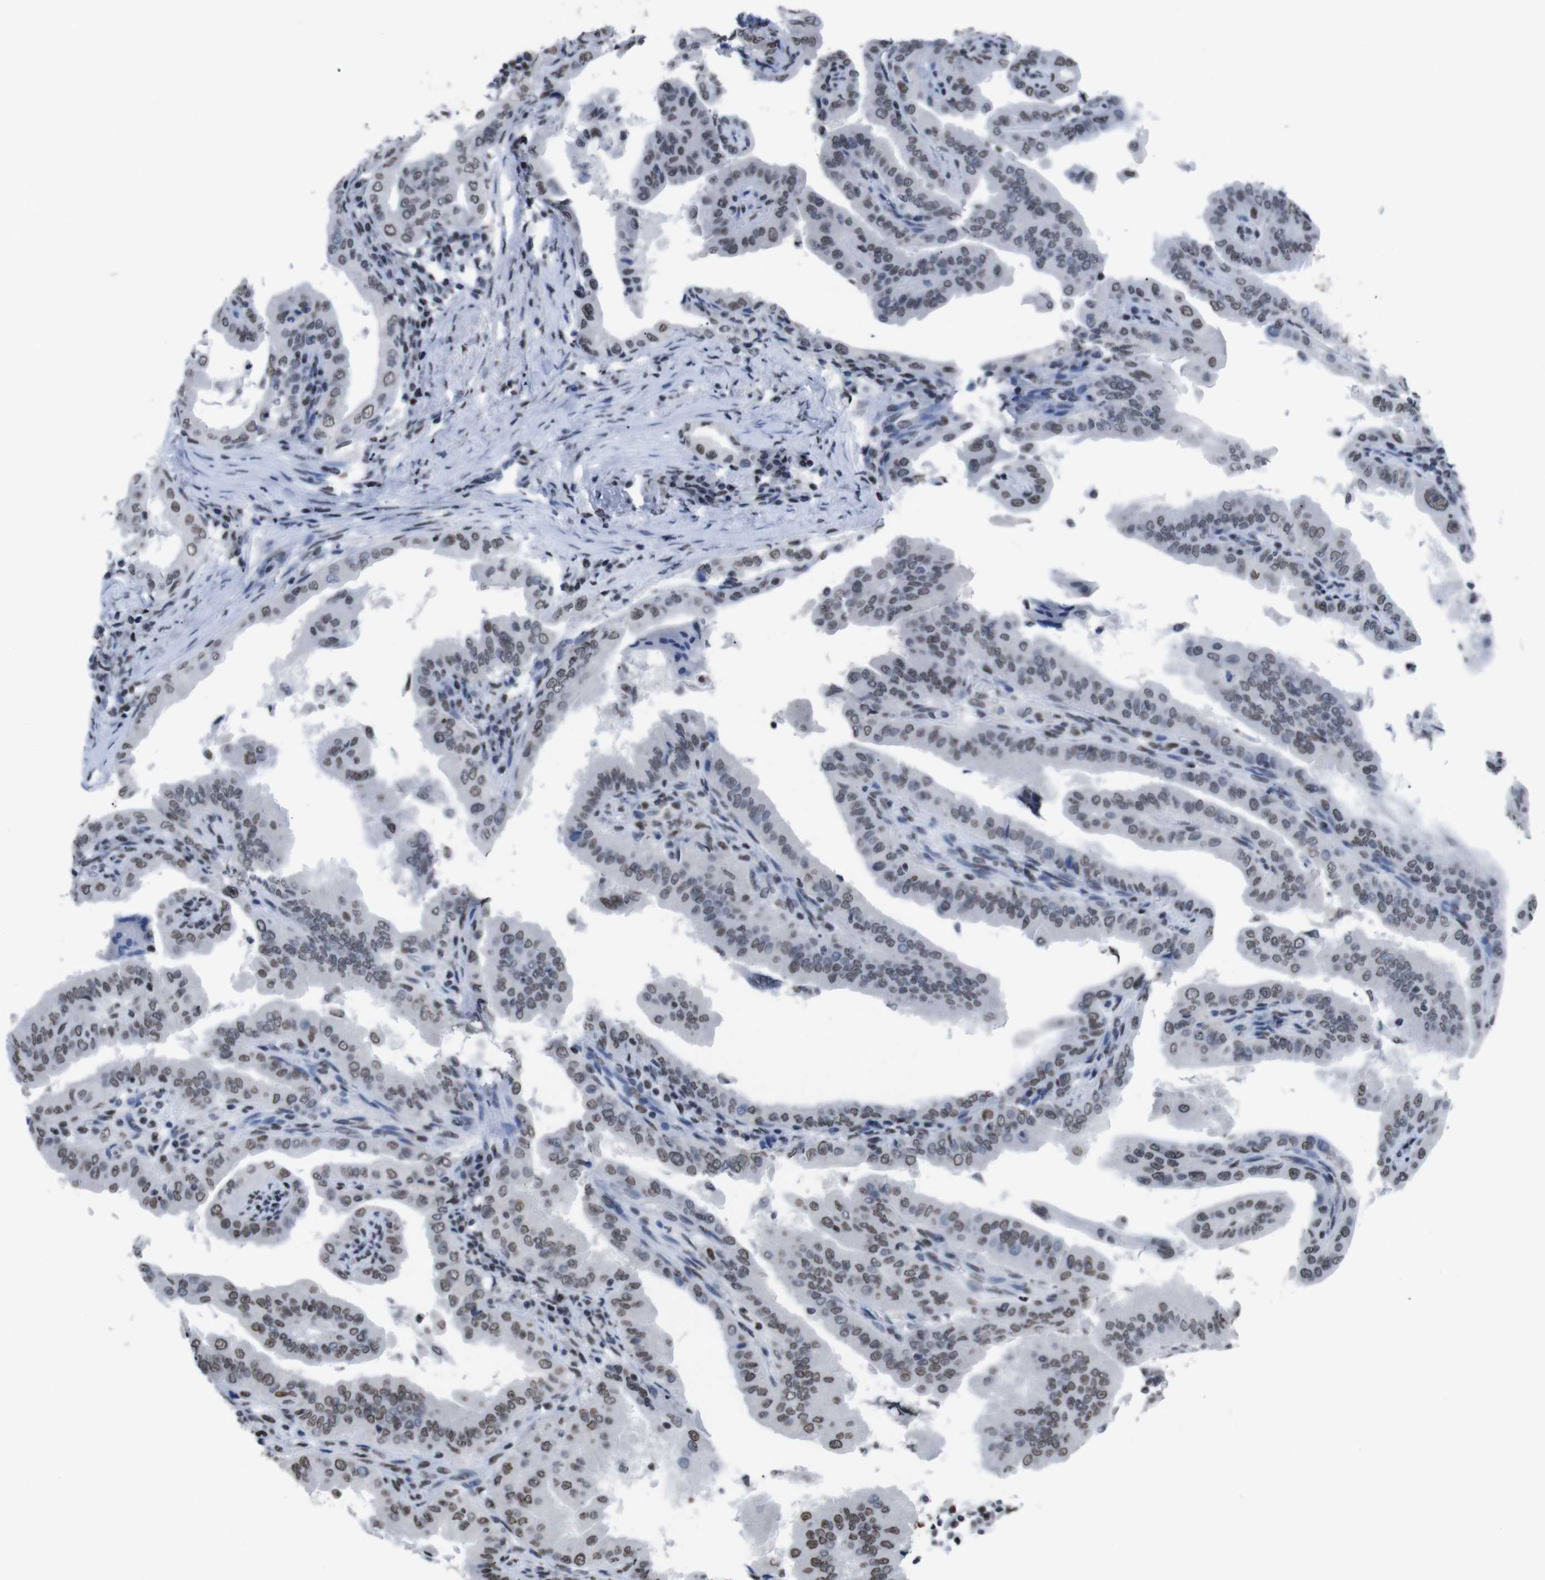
{"staining": {"intensity": "weak", "quantity": ">75%", "location": "nuclear"}, "tissue": "thyroid cancer", "cell_type": "Tumor cells", "image_type": "cancer", "snomed": [{"axis": "morphology", "description": "Papillary adenocarcinoma, NOS"}, {"axis": "topography", "description": "Thyroid gland"}], "caption": "Papillary adenocarcinoma (thyroid) stained for a protein exhibits weak nuclear positivity in tumor cells.", "gene": "PIP4P2", "patient": {"sex": "male", "age": 33}}